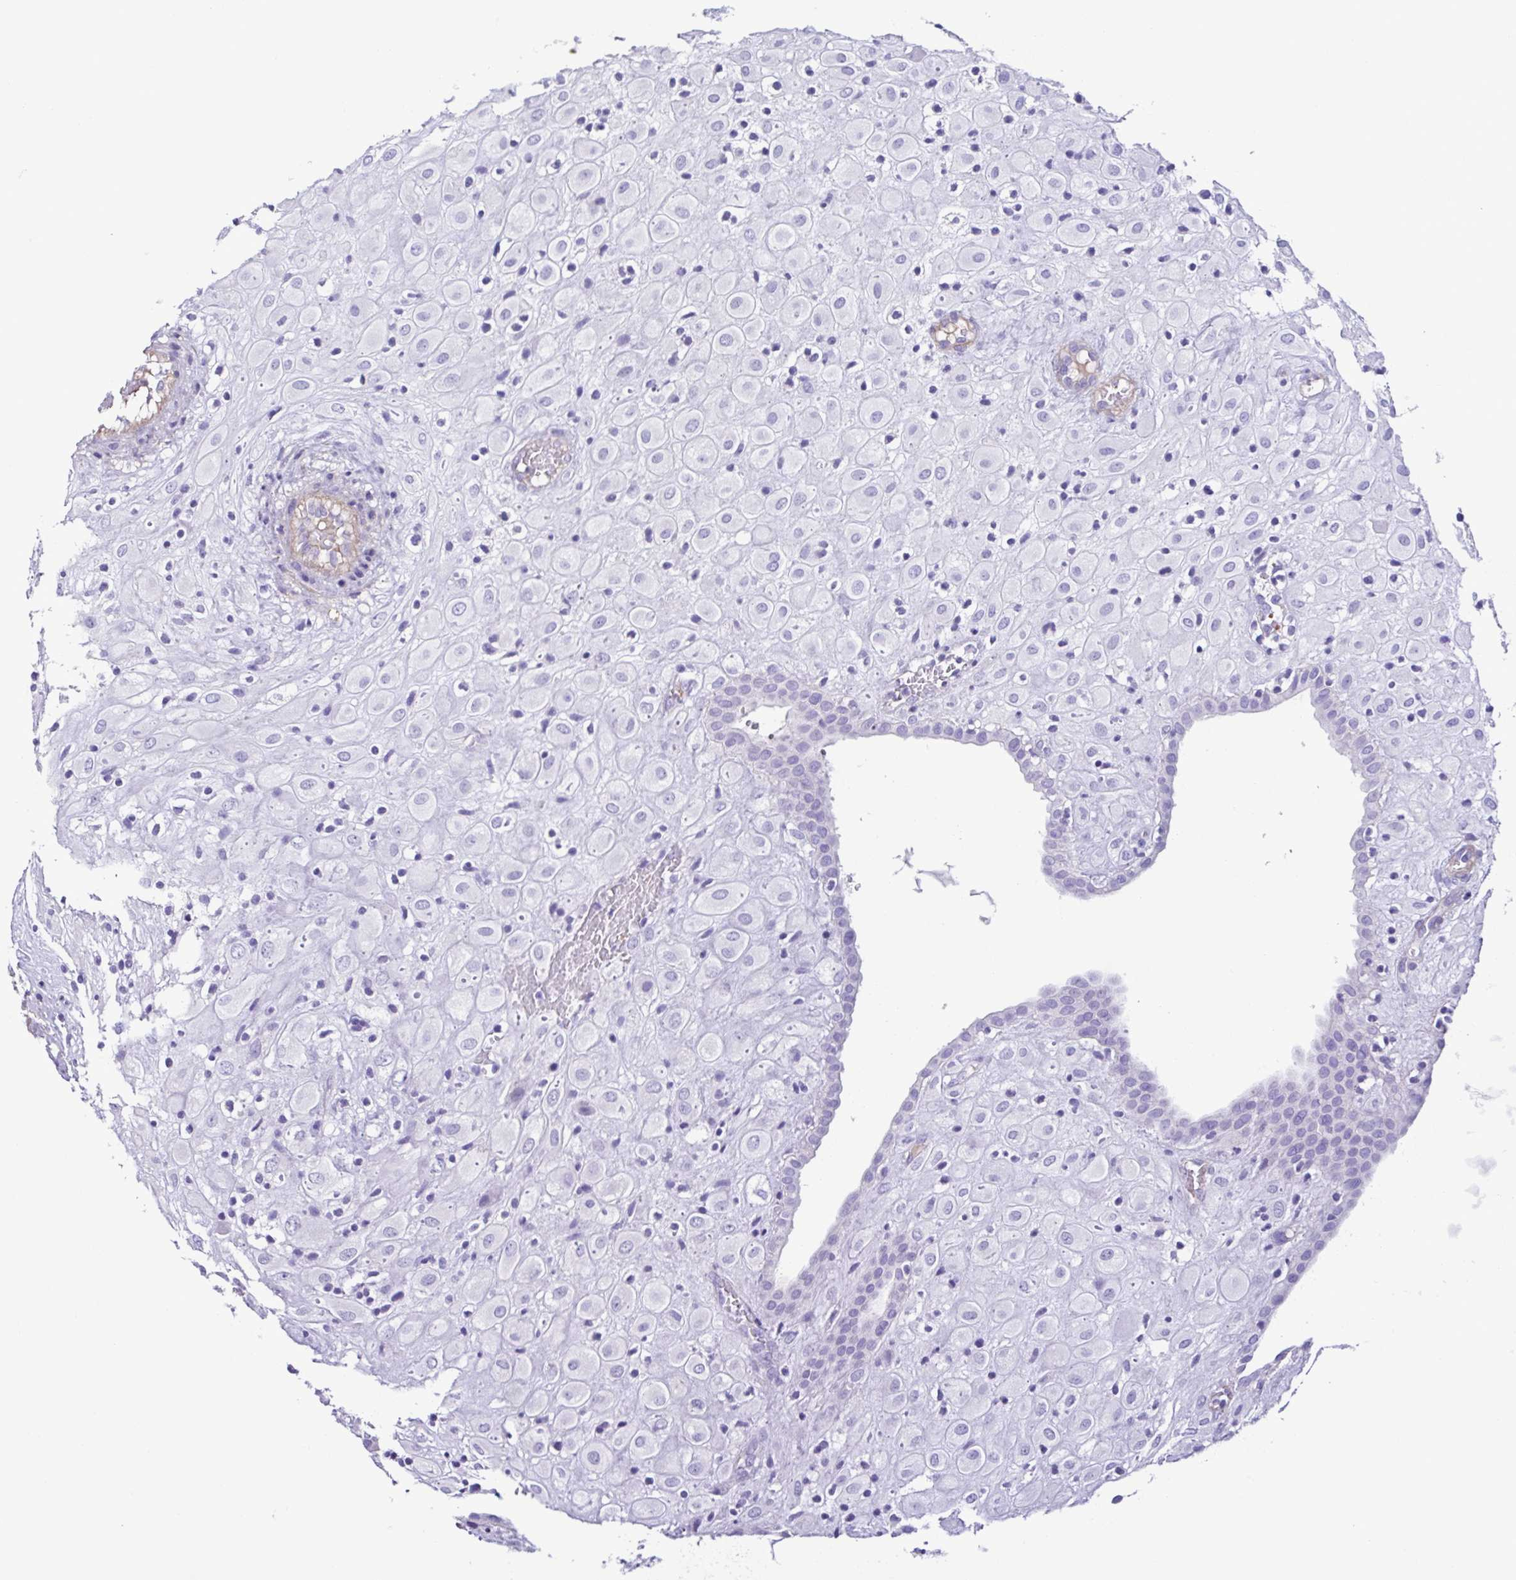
{"staining": {"intensity": "negative", "quantity": "none", "location": "none"}, "tissue": "placenta", "cell_type": "Decidual cells", "image_type": "normal", "snomed": [{"axis": "morphology", "description": "Normal tissue, NOS"}, {"axis": "topography", "description": "Placenta"}], "caption": "Immunohistochemistry of unremarkable placenta demonstrates no staining in decidual cells. The staining was performed using DAB to visualize the protein expression in brown, while the nuclei were stained in blue with hematoxylin (Magnification: 20x).", "gene": "CYP11B1", "patient": {"sex": "female", "age": 24}}